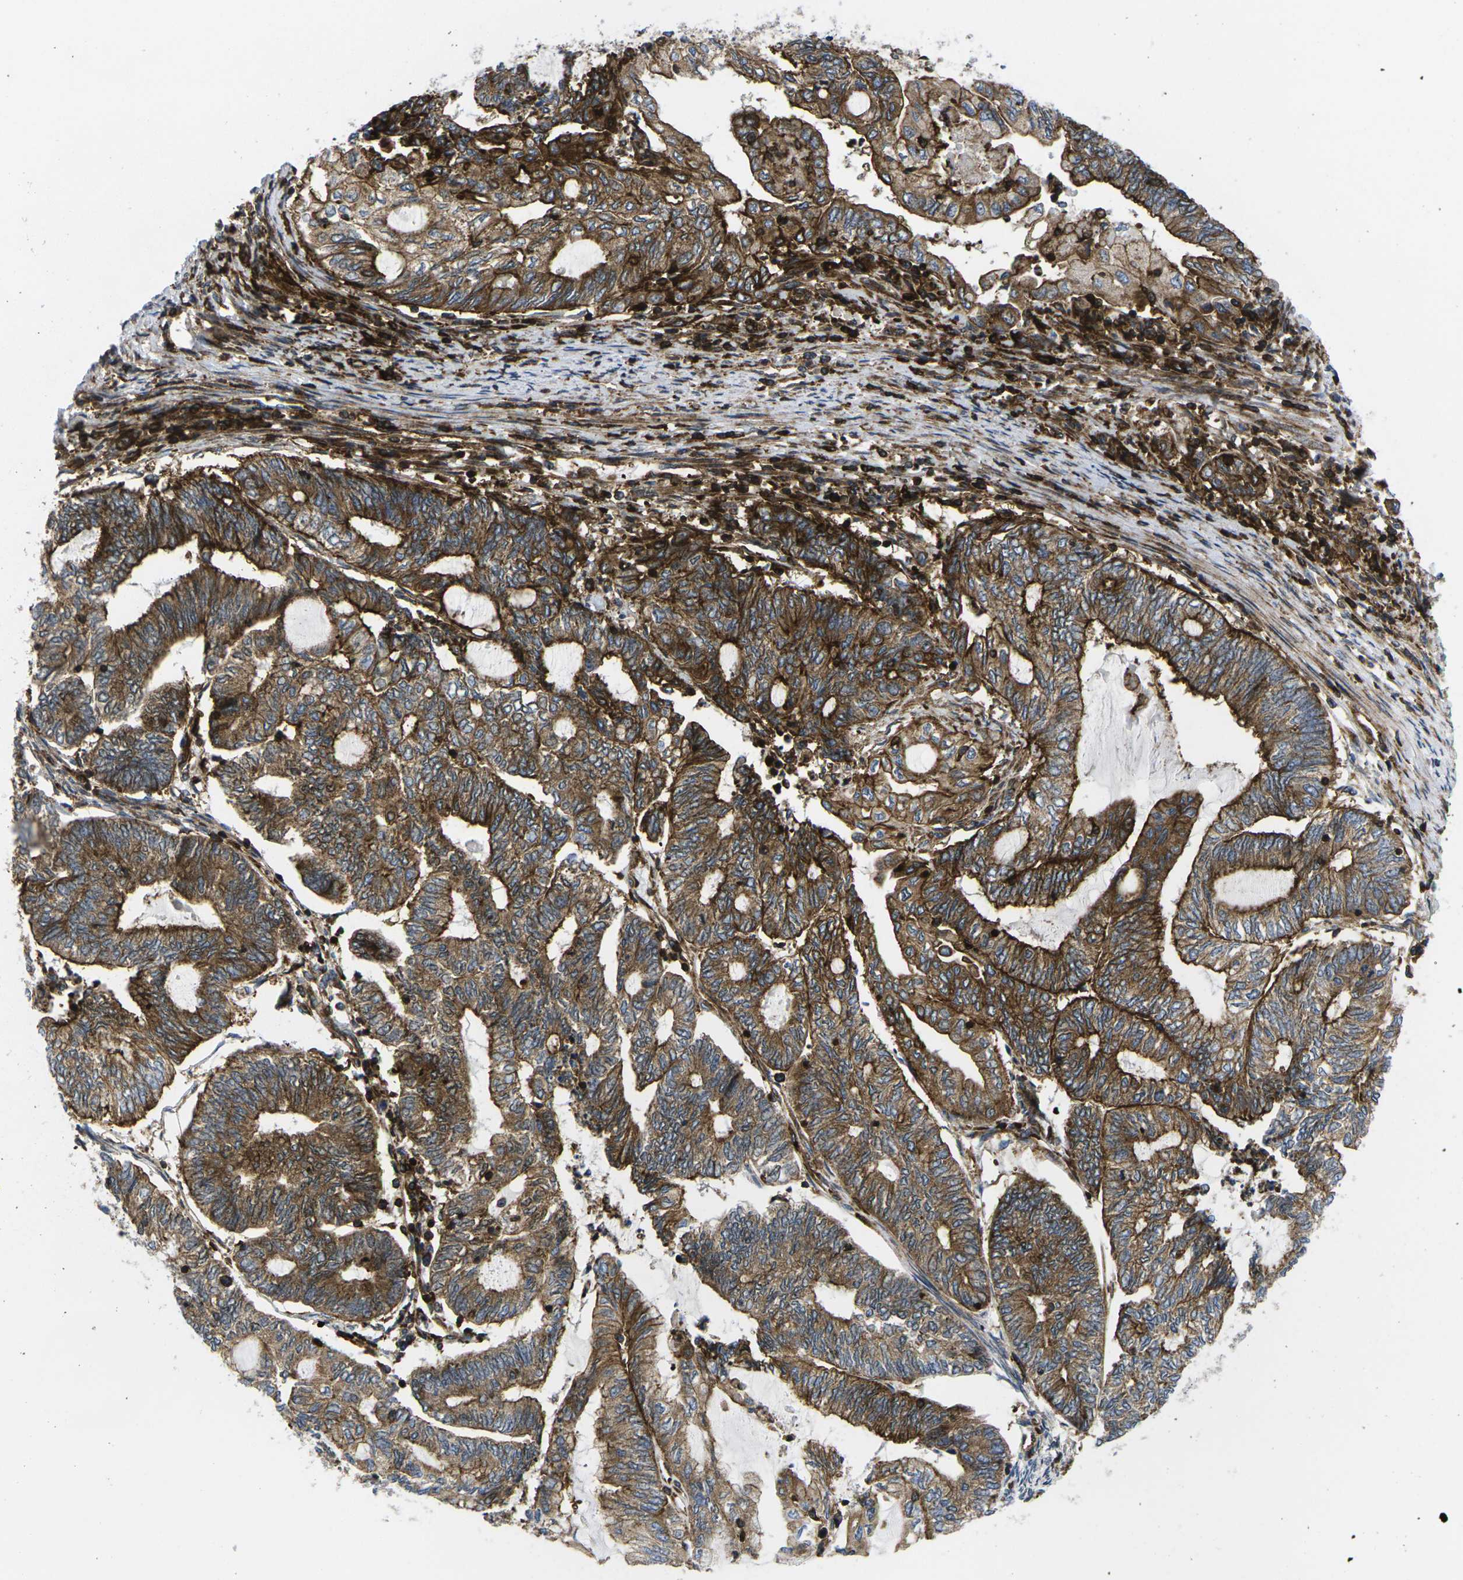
{"staining": {"intensity": "strong", "quantity": ">75%", "location": "cytoplasmic/membranous"}, "tissue": "endometrial cancer", "cell_type": "Tumor cells", "image_type": "cancer", "snomed": [{"axis": "morphology", "description": "Adenocarcinoma, NOS"}, {"axis": "topography", "description": "Uterus"}, {"axis": "topography", "description": "Endometrium"}], "caption": "About >75% of tumor cells in adenocarcinoma (endometrial) display strong cytoplasmic/membranous protein staining as visualized by brown immunohistochemical staining.", "gene": "IQGAP1", "patient": {"sex": "female", "age": 70}}